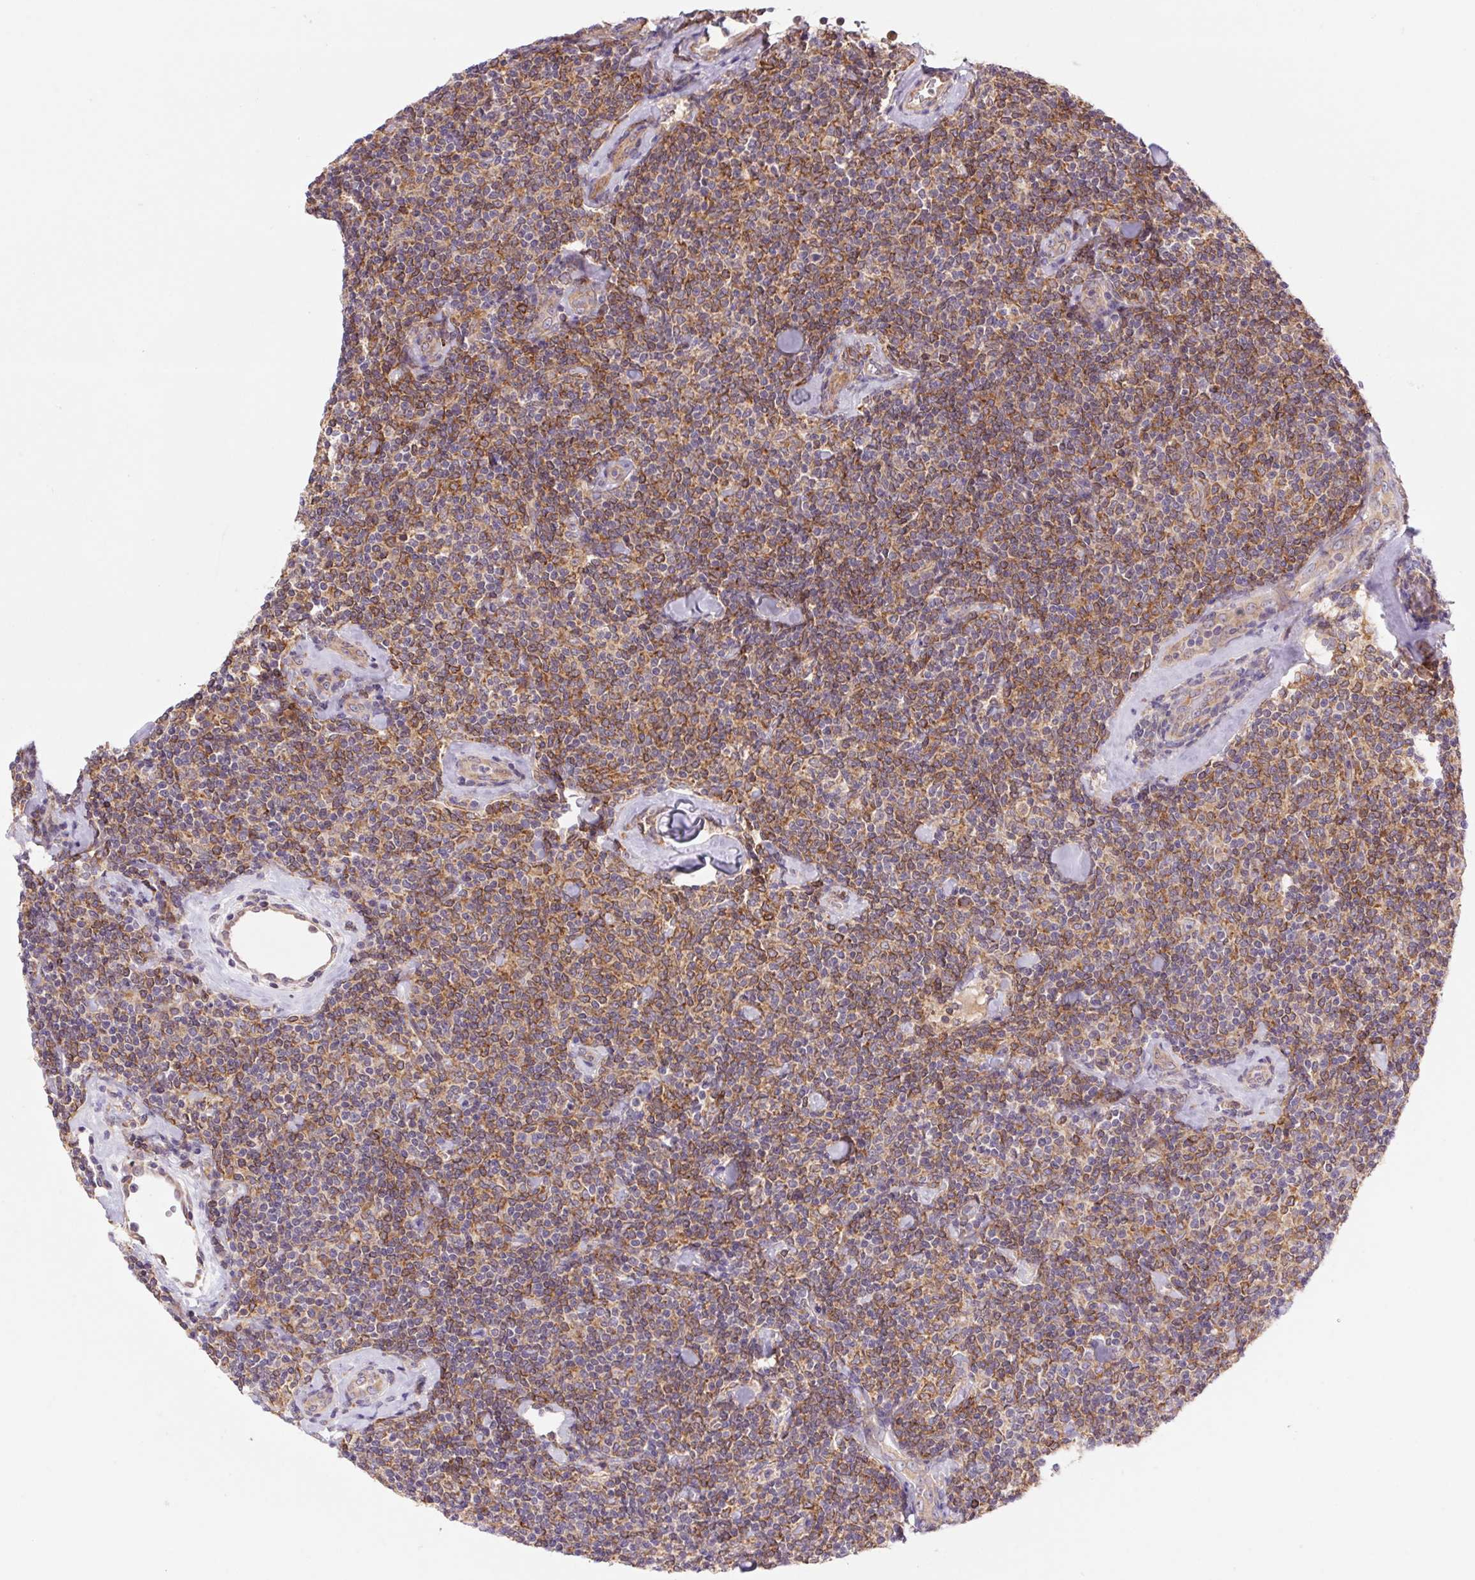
{"staining": {"intensity": "moderate", "quantity": ">75%", "location": "cytoplasmic/membranous"}, "tissue": "lymphoma", "cell_type": "Tumor cells", "image_type": "cancer", "snomed": [{"axis": "morphology", "description": "Malignant lymphoma, non-Hodgkin's type, Low grade"}, {"axis": "topography", "description": "Lymph node"}], "caption": "DAB (3,3'-diaminobenzidine) immunohistochemical staining of malignant lymphoma, non-Hodgkin's type (low-grade) exhibits moderate cytoplasmic/membranous protein expression in about >75% of tumor cells.", "gene": "KLHL20", "patient": {"sex": "female", "age": 56}}